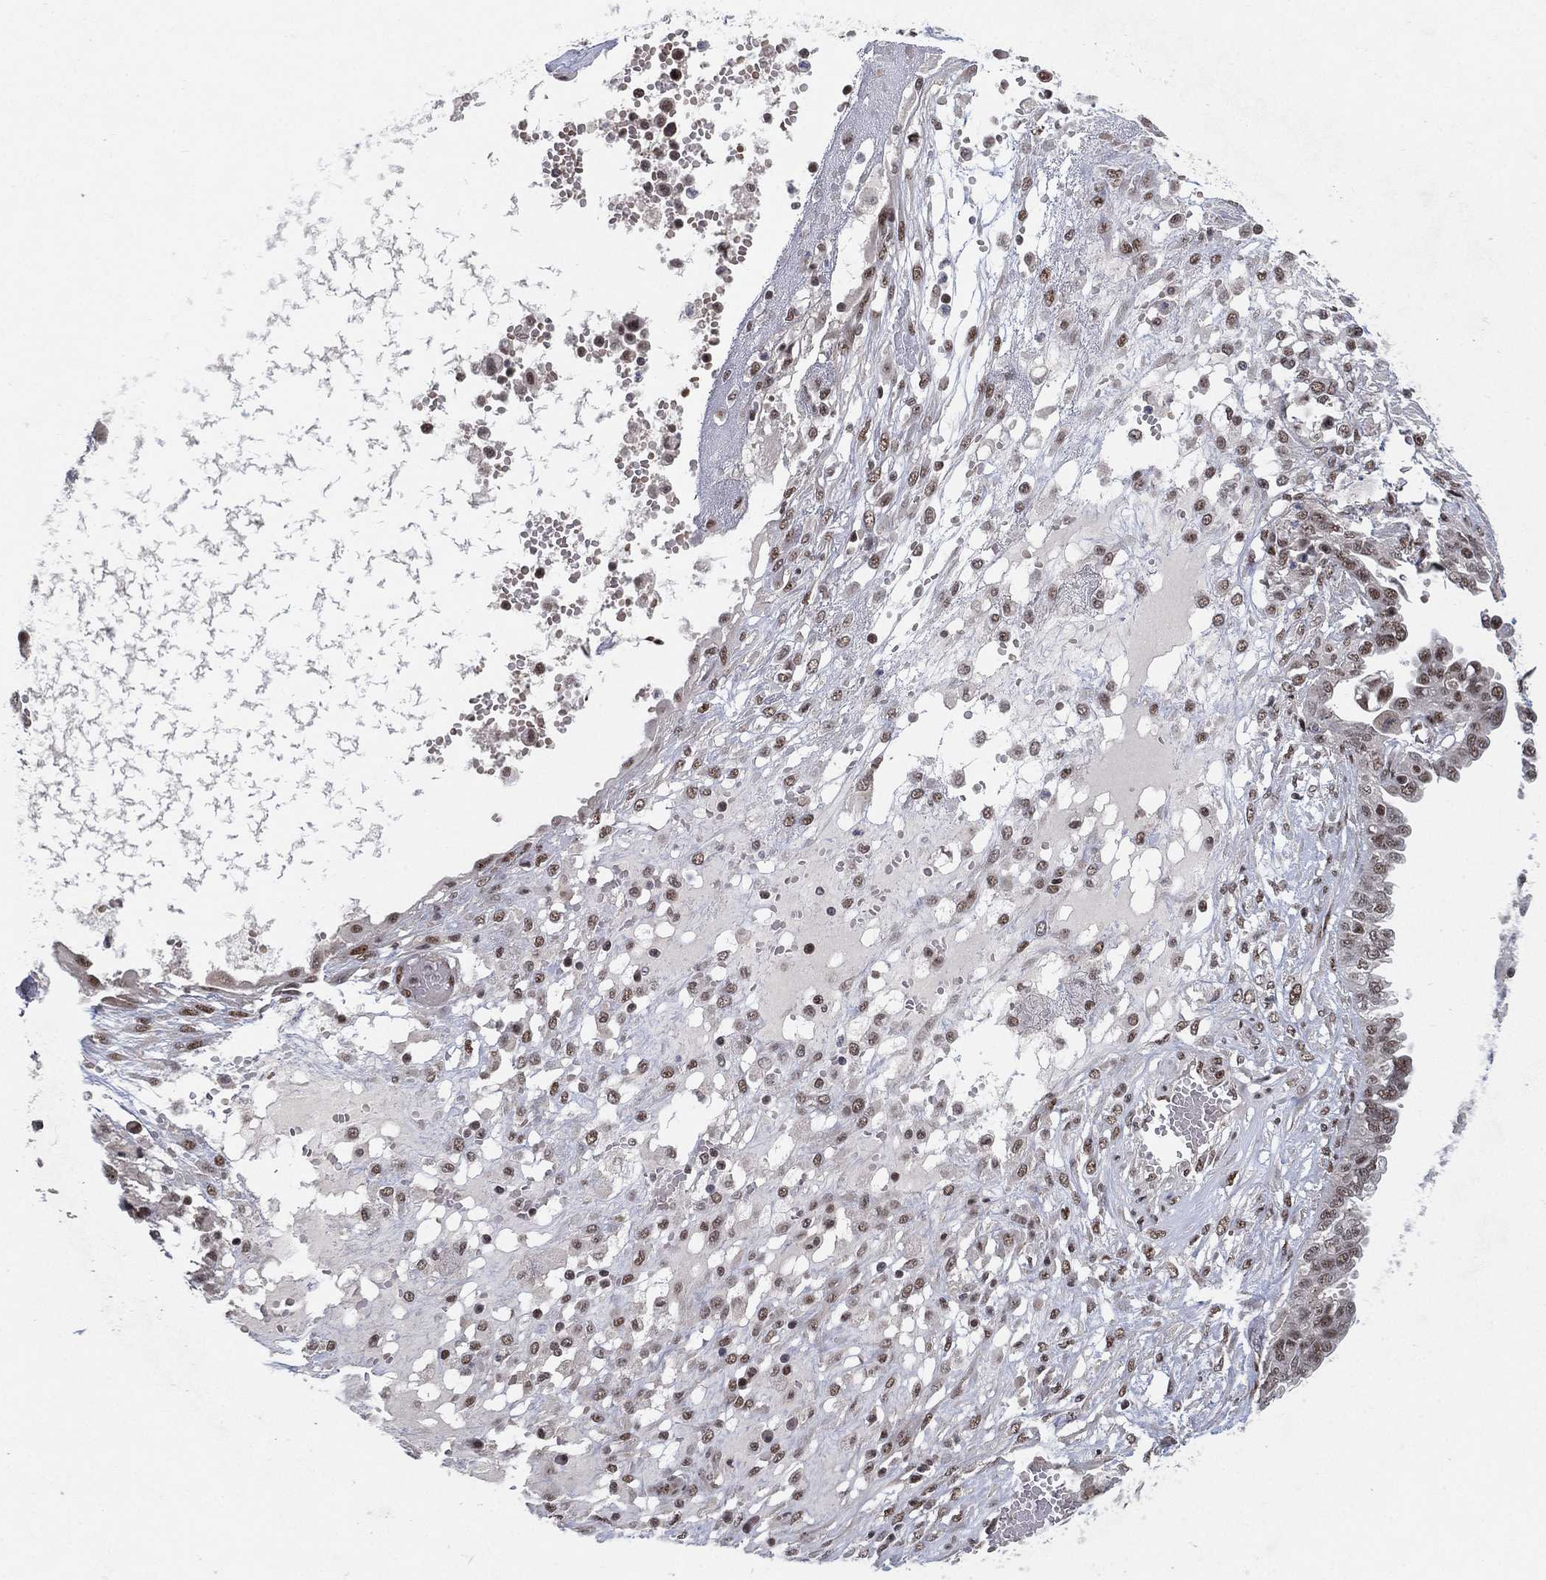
{"staining": {"intensity": "moderate", "quantity": "<25%", "location": "nuclear"}, "tissue": "ovarian cancer", "cell_type": "Tumor cells", "image_type": "cancer", "snomed": [{"axis": "morphology", "description": "Cystadenocarcinoma, serous, NOS"}, {"axis": "topography", "description": "Ovary"}], "caption": "Ovarian cancer (serous cystadenocarcinoma) stained with a protein marker shows moderate staining in tumor cells.", "gene": "DGCR8", "patient": {"sex": "female", "age": 67}}